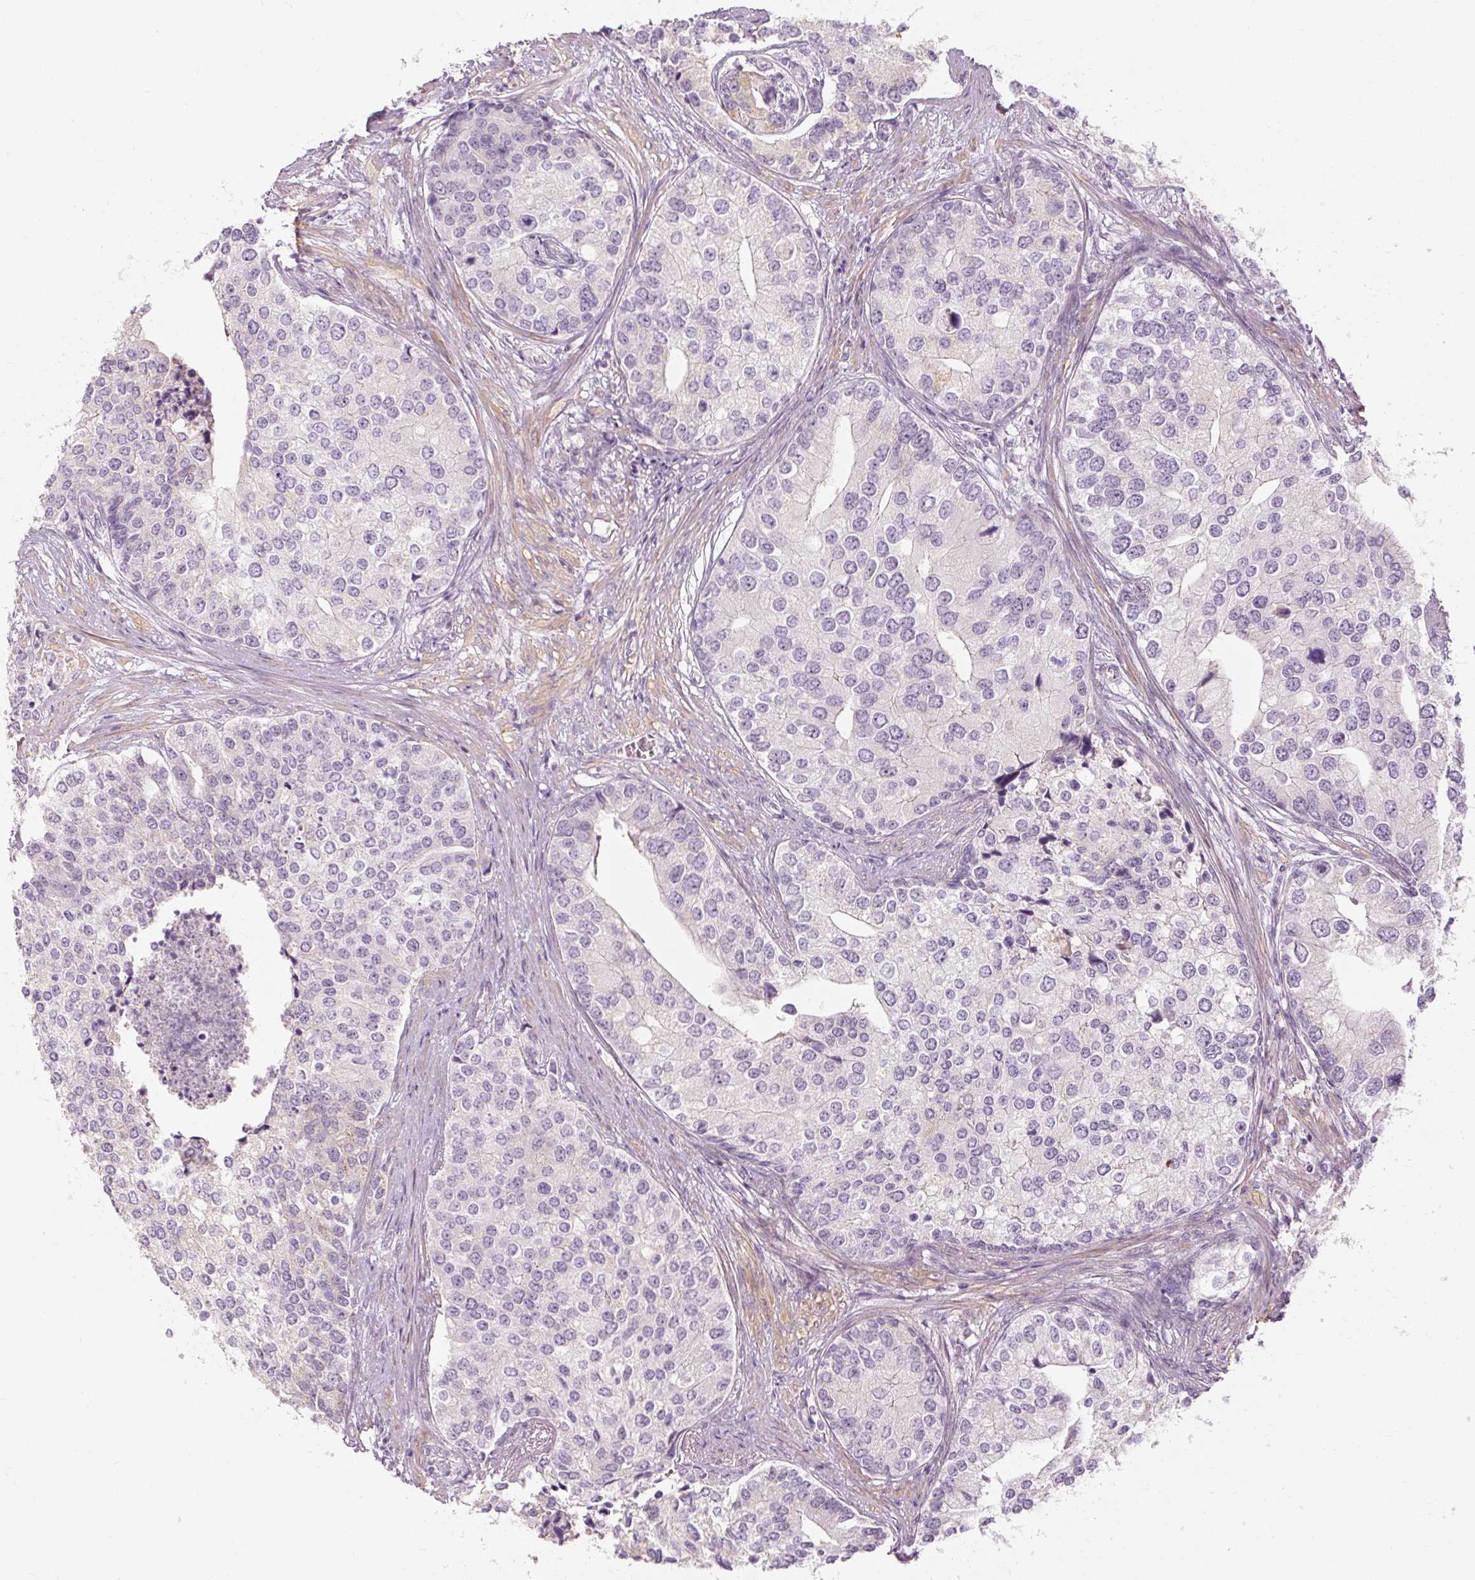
{"staining": {"intensity": "negative", "quantity": "none", "location": "none"}, "tissue": "prostate cancer", "cell_type": "Tumor cells", "image_type": "cancer", "snomed": [{"axis": "morphology", "description": "Adenocarcinoma, High grade"}, {"axis": "topography", "description": "Prostate"}], "caption": "An image of prostate cancer (high-grade adenocarcinoma) stained for a protein shows no brown staining in tumor cells.", "gene": "CAPN3", "patient": {"sex": "male", "age": 62}}